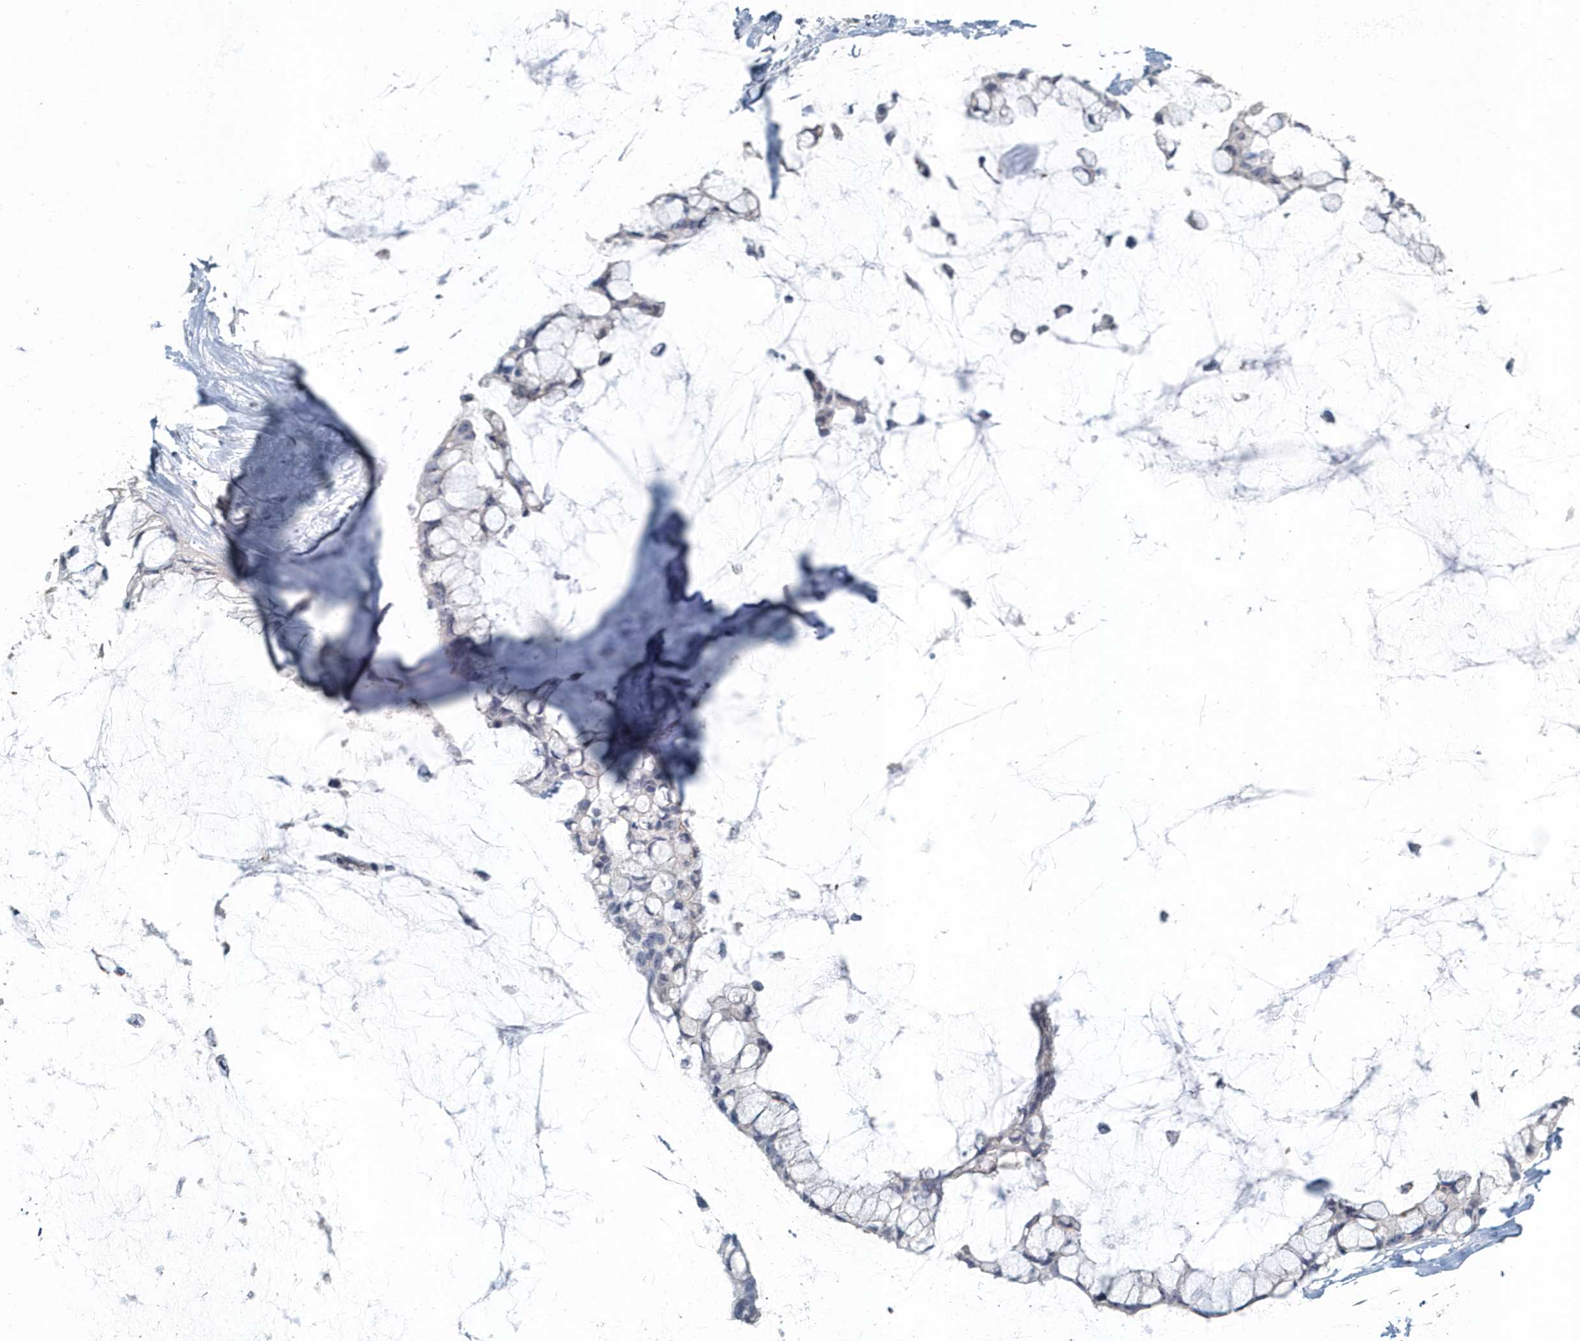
{"staining": {"intensity": "negative", "quantity": "none", "location": "none"}, "tissue": "ovarian cancer", "cell_type": "Tumor cells", "image_type": "cancer", "snomed": [{"axis": "morphology", "description": "Cystadenocarcinoma, mucinous, NOS"}, {"axis": "topography", "description": "Ovary"}], "caption": "Tumor cells are negative for protein expression in human ovarian cancer (mucinous cystadenocarcinoma).", "gene": "MYOT", "patient": {"sex": "female", "age": 39}}